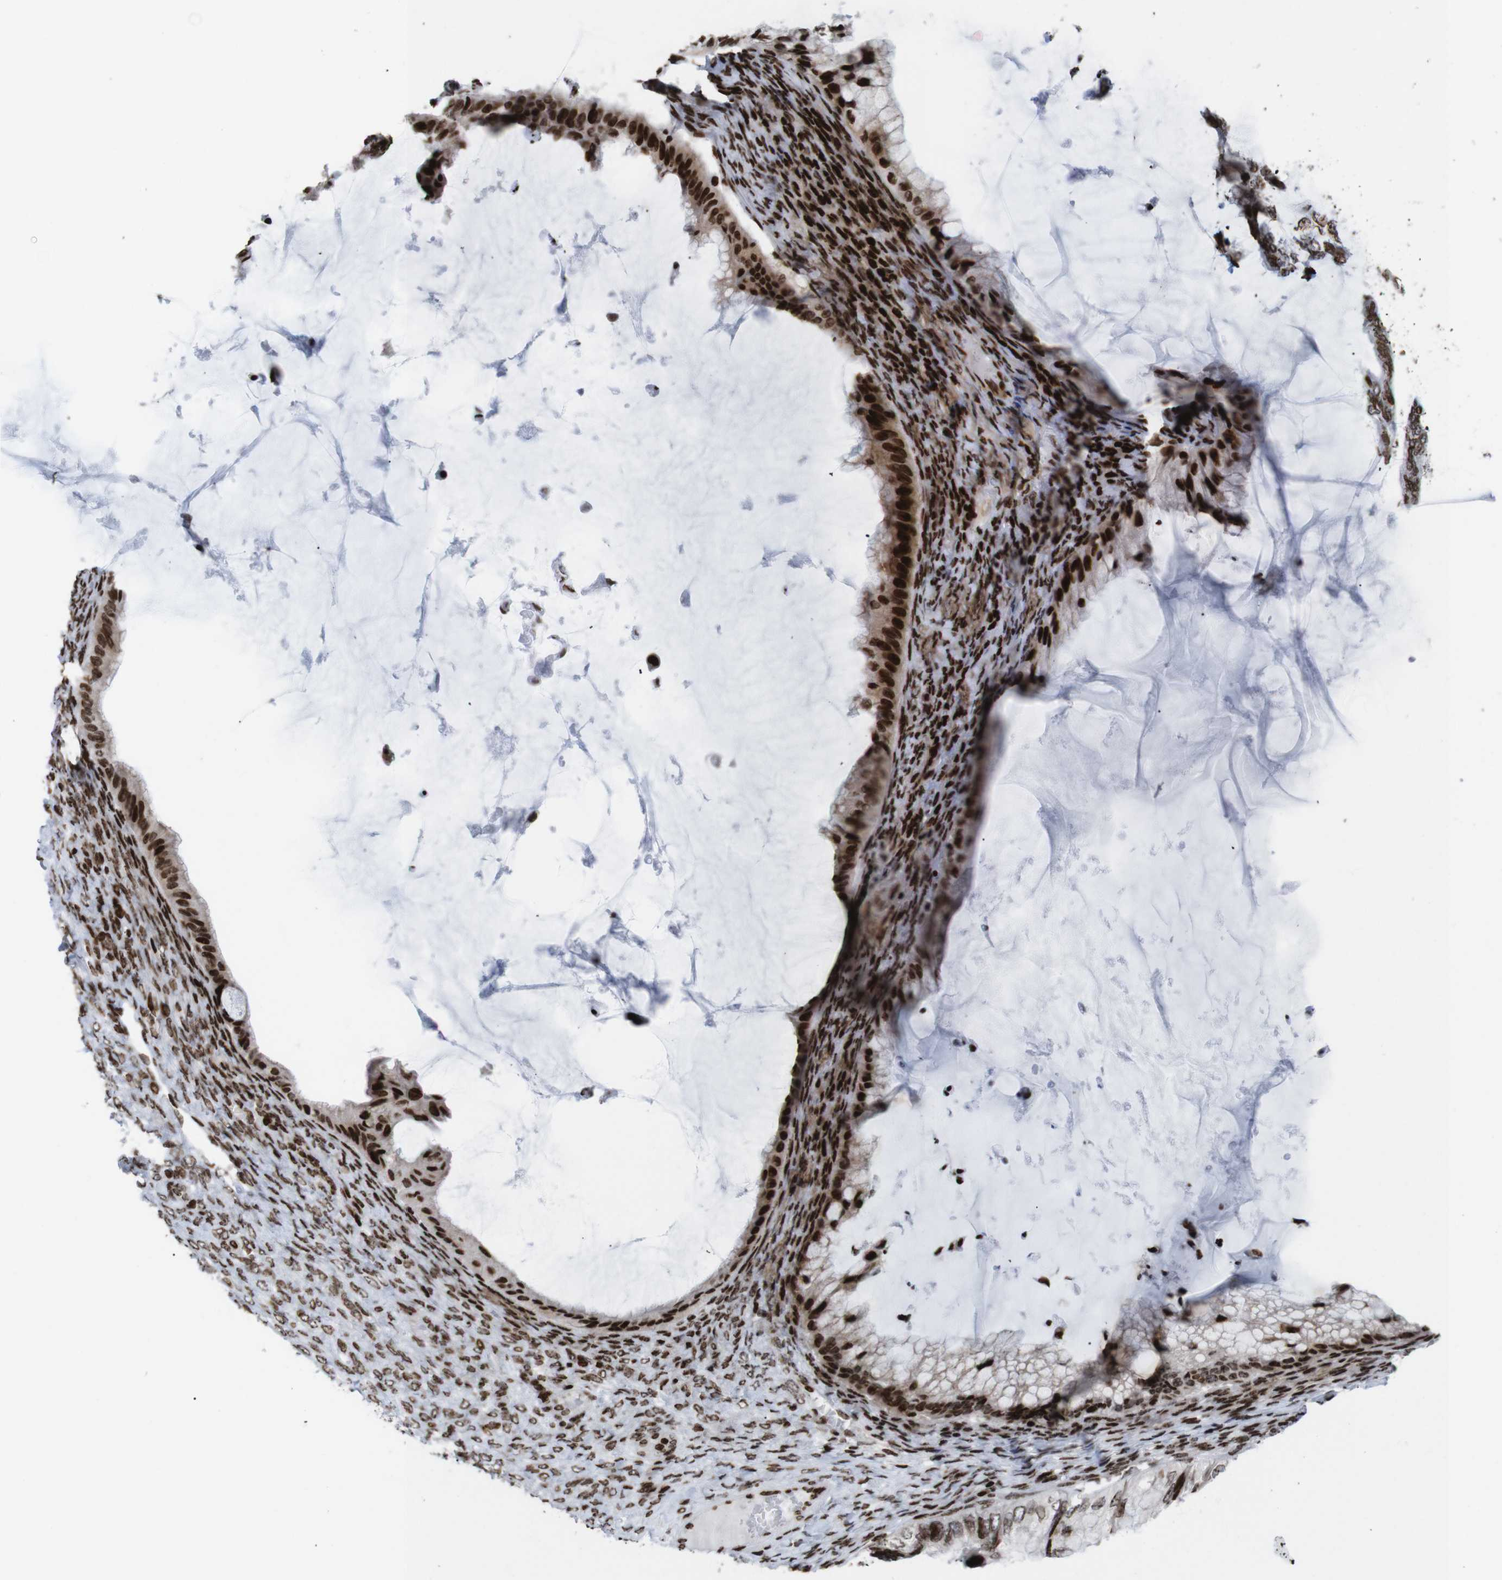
{"staining": {"intensity": "strong", "quantity": ">75%", "location": "cytoplasmic/membranous,nuclear"}, "tissue": "ovarian cancer", "cell_type": "Tumor cells", "image_type": "cancer", "snomed": [{"axis": "morphology", "description": "Cystadenocarcinoma, mucinous, NOS"}, {"axis": "topography", "description": "Ovary"}], "caption": "The photomicrograph displays a brown stain indicating the presence of a protein in the cytoplasmic/membranous and nuclear of tumor cells in ovarian cancer.", "gene": "H1-4", "patient": {"sex": "female", "age": 61}}